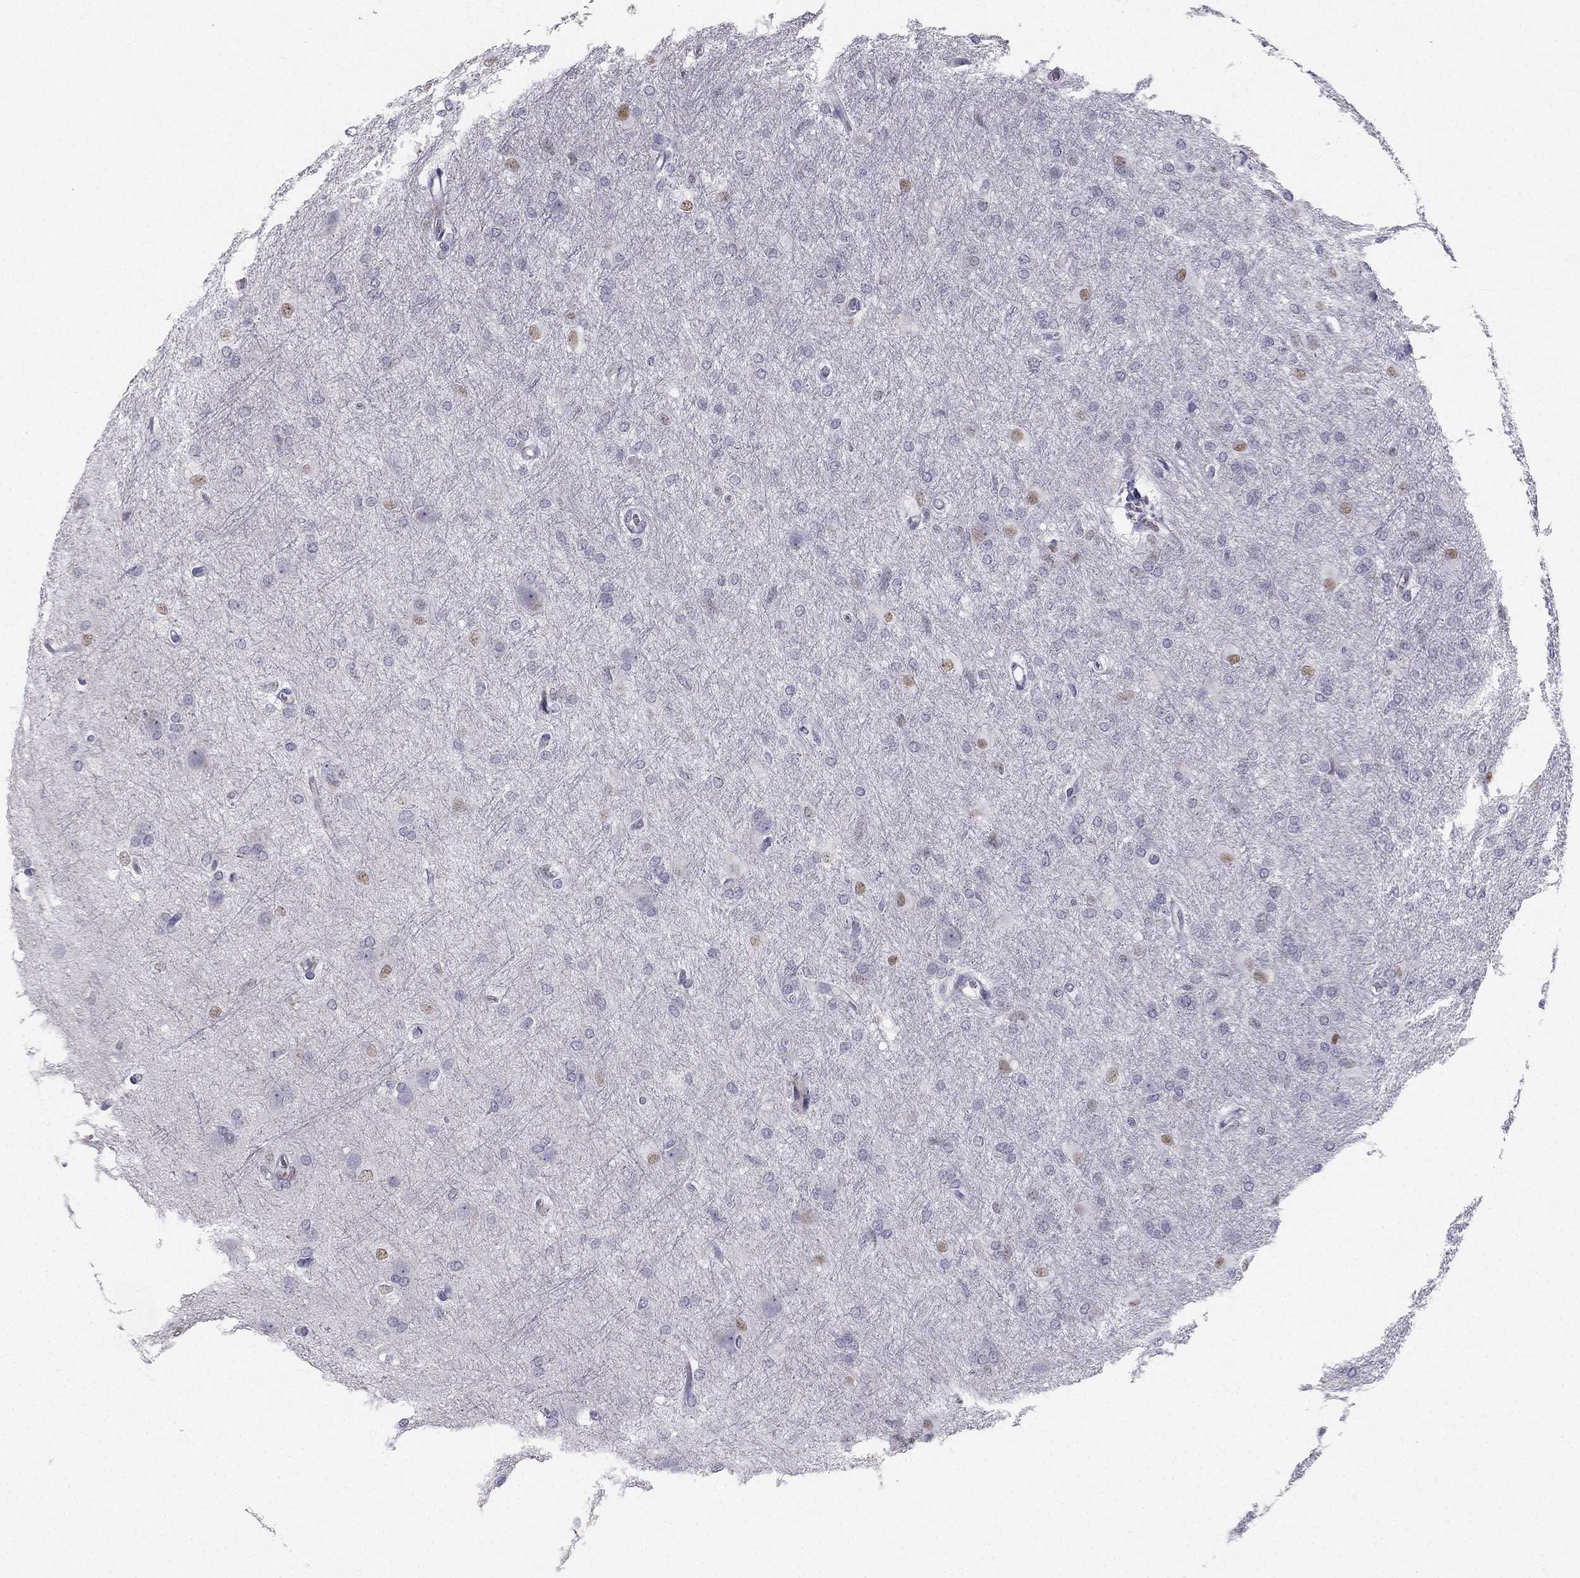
{"staining": {"intensity": "negative", "quantity": "none", "location": "none"}, "tissue": "glioma", "cell_type": "Tumor cells", "image_type": "cancer", "snomed": [{"axis": "morphology", "description": "Glioma, malignant, High grade"}, {"axis": "topography", "description": "Brain"}], "caption": "There is no significant positivity in tumor cells of glioma. Nuclei are stained in blue.", "gene": "TRPS1", "patient": {"sex": "male", "age": 68}}